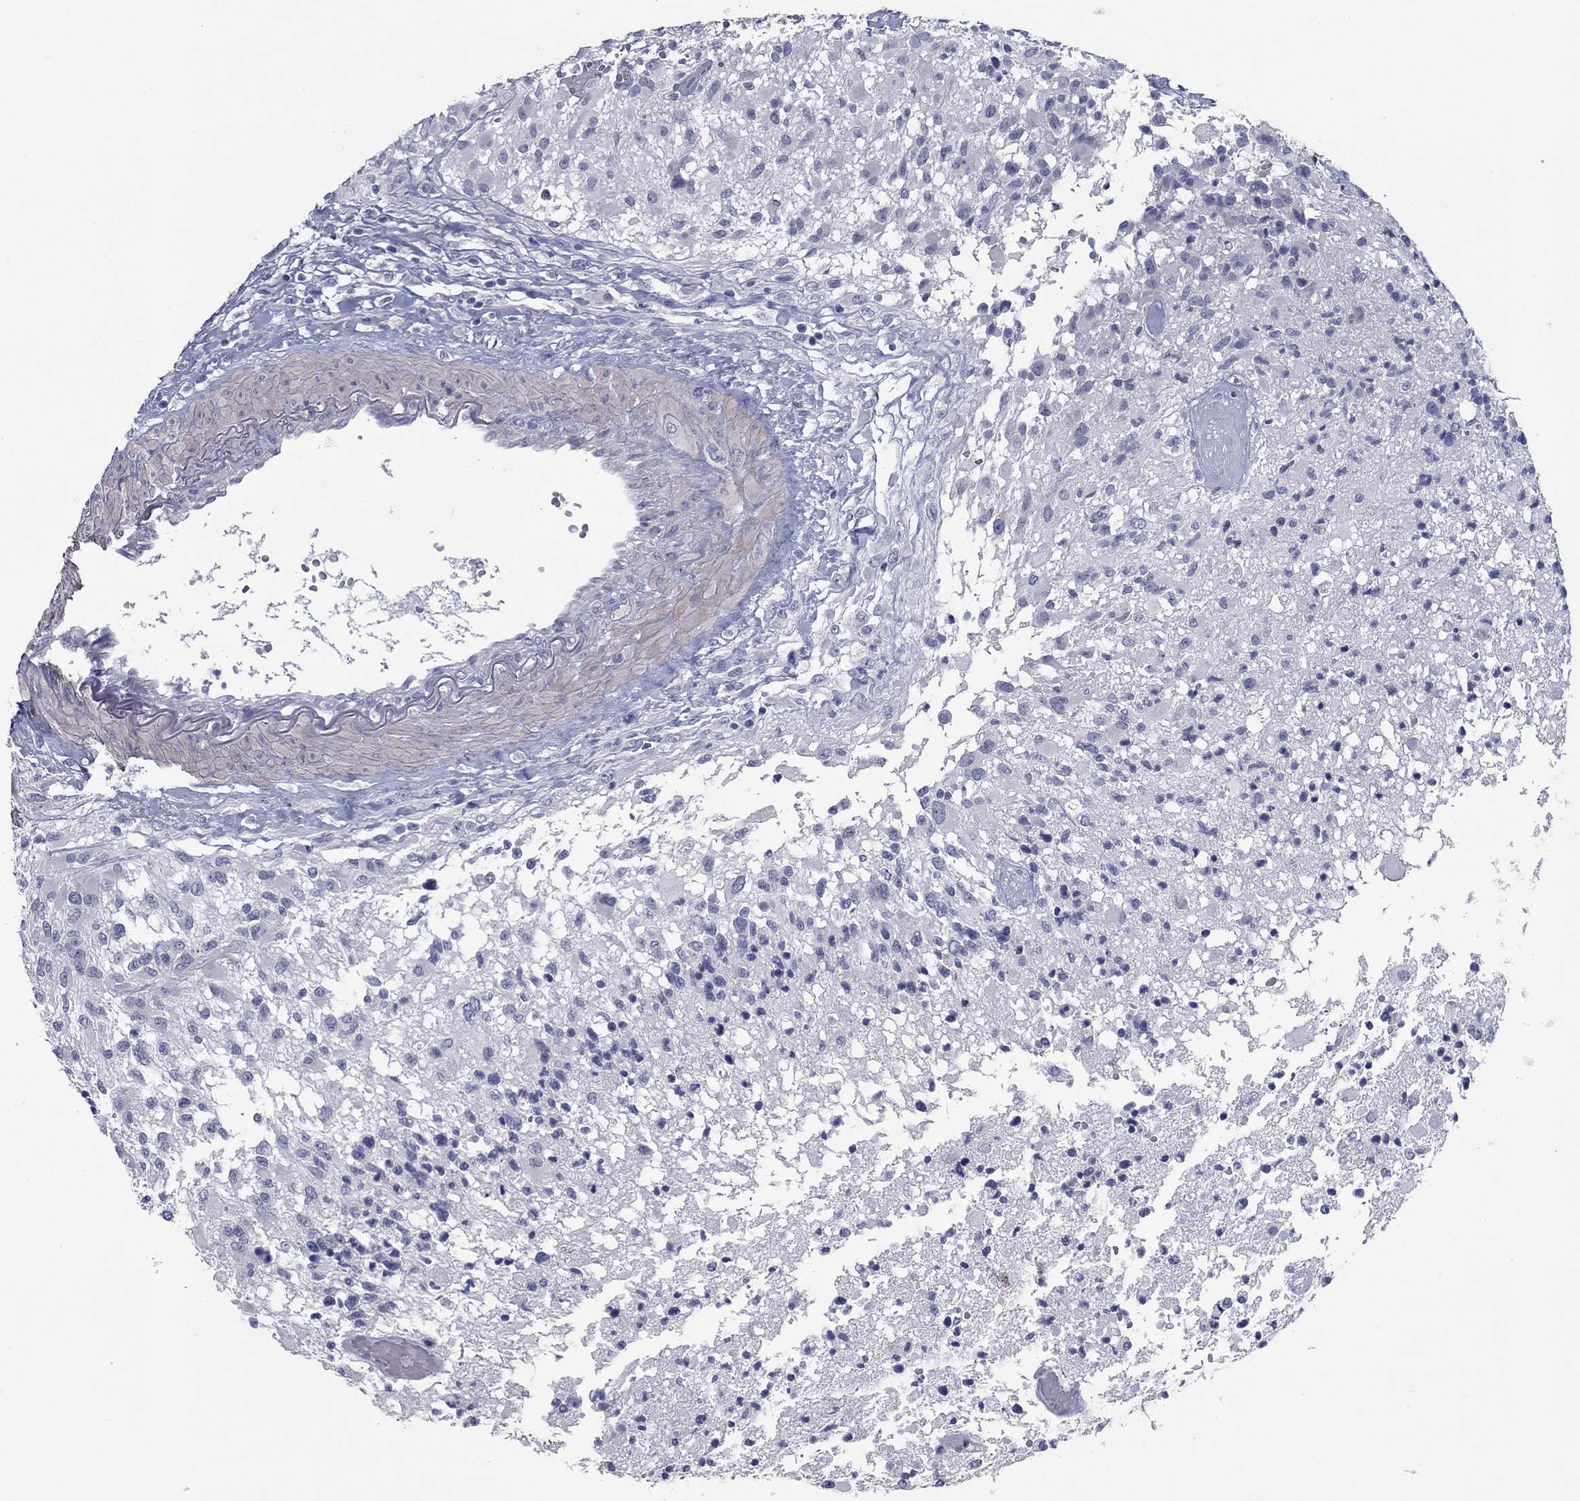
{"staining": {"intensity": "negative", "quantity": "none", "location": "none"}, "tissue": "glioma", "cell_type": "Tumor cells", "image_type": "cancer", "snomed": [{"axis": "morphology", "description": "Glioma, malignant, High grade"}, {"axis": "topography", "description": "Brain"}], "caption": "Malignant glioma (high-grade) was stained to show a protein in brown. There is no significant expression in tumor cells.", "gene": "KIRREL2", "patient": {"sex": "female", "age": 63}}